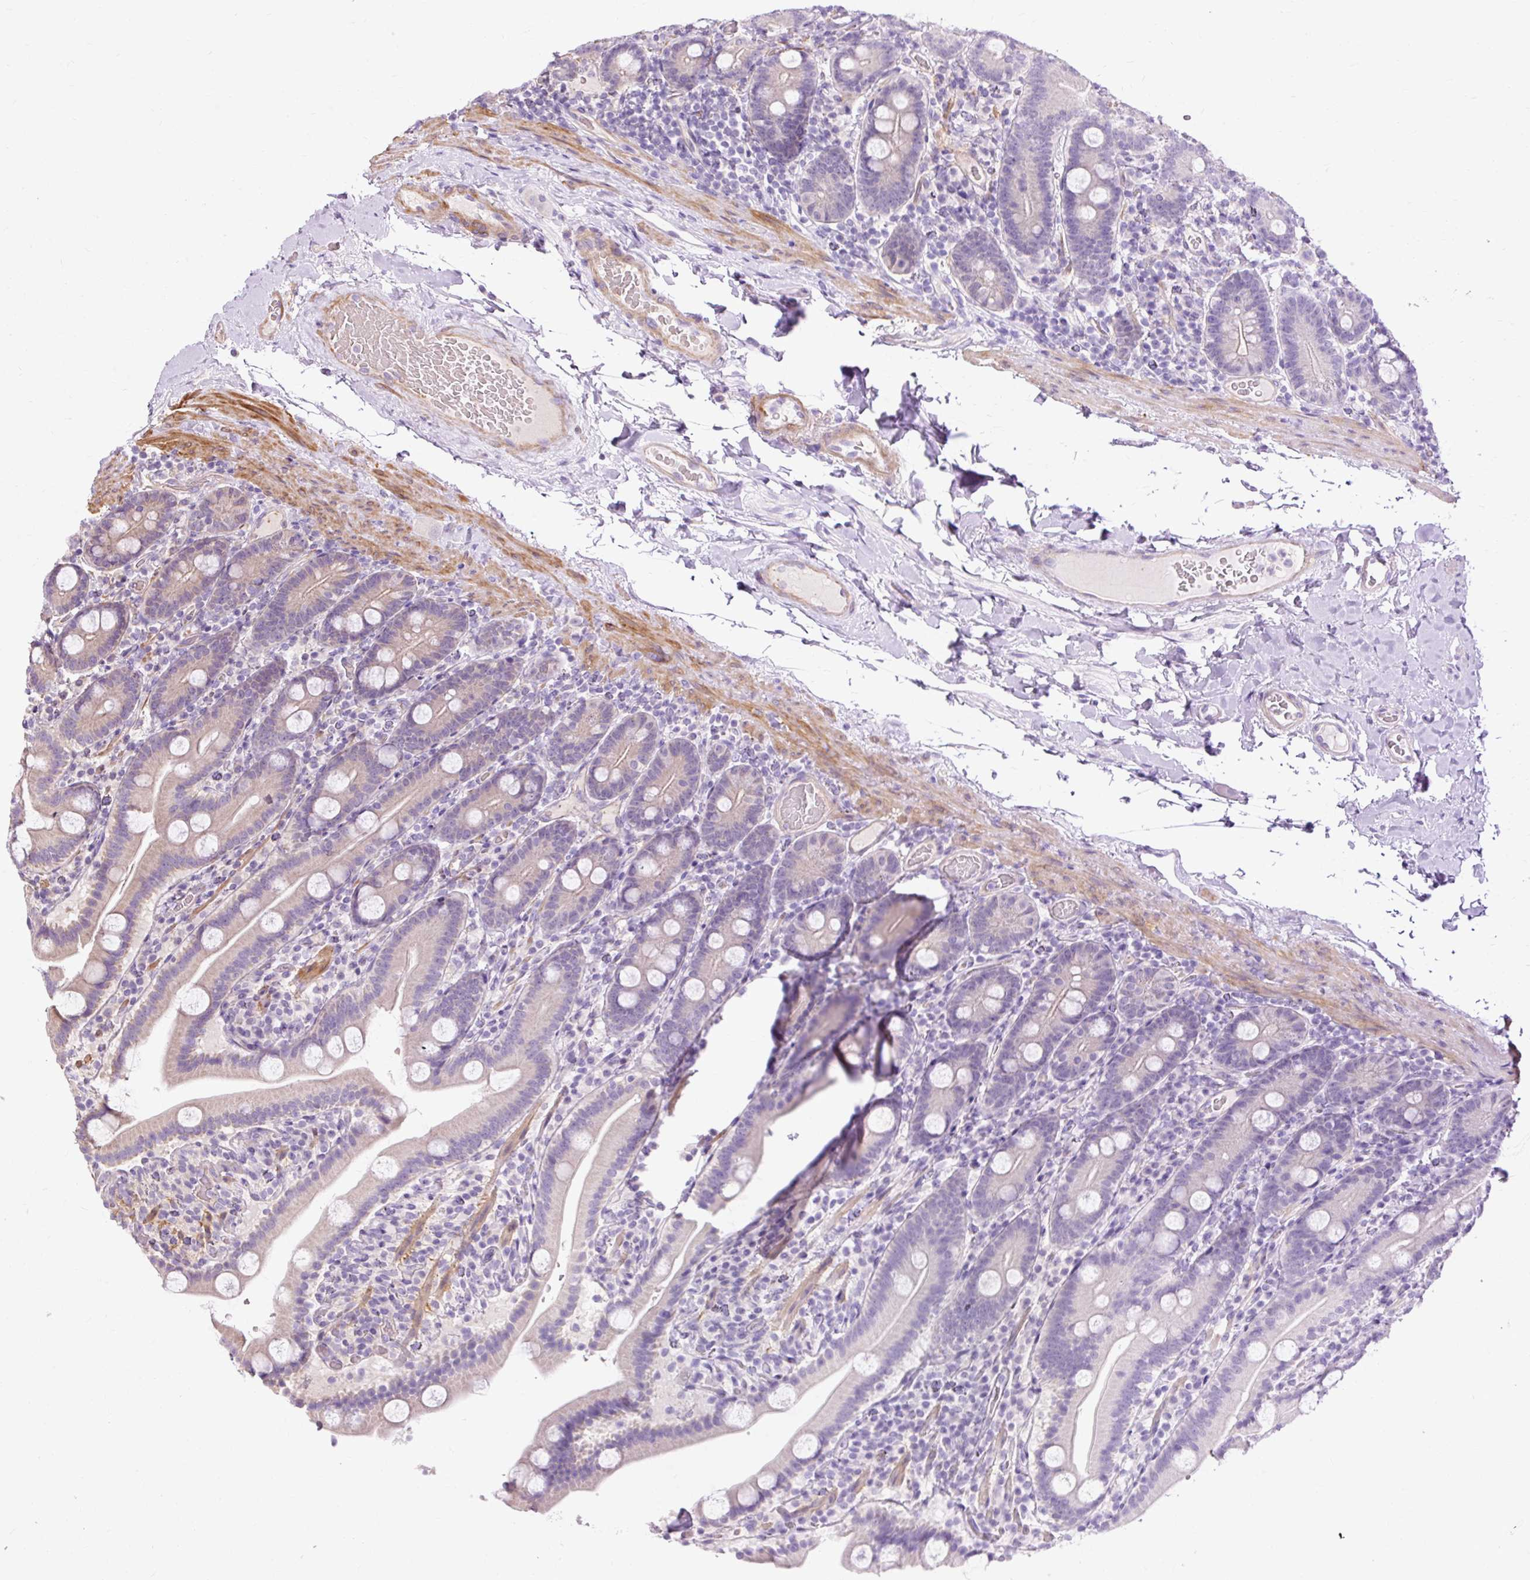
{"staining": {"intensity": "negative", "quantity": "none", "location": "none"}, "tissue": "duodenum", "cell_type": "Glandular cells", "image_type": "normal", "snomed": [{"axis": "morphology", "description": "Normal tissue, NOS"}, {"axis": "topography", "description": "Duodenum"}], "caption": "Immunohistochemical staining of unremarkable human duodenum exhibits no significant positivity in glandular cells.", "gene": "RIPOR3", "patient": {"sex": "male", "age": 55}}